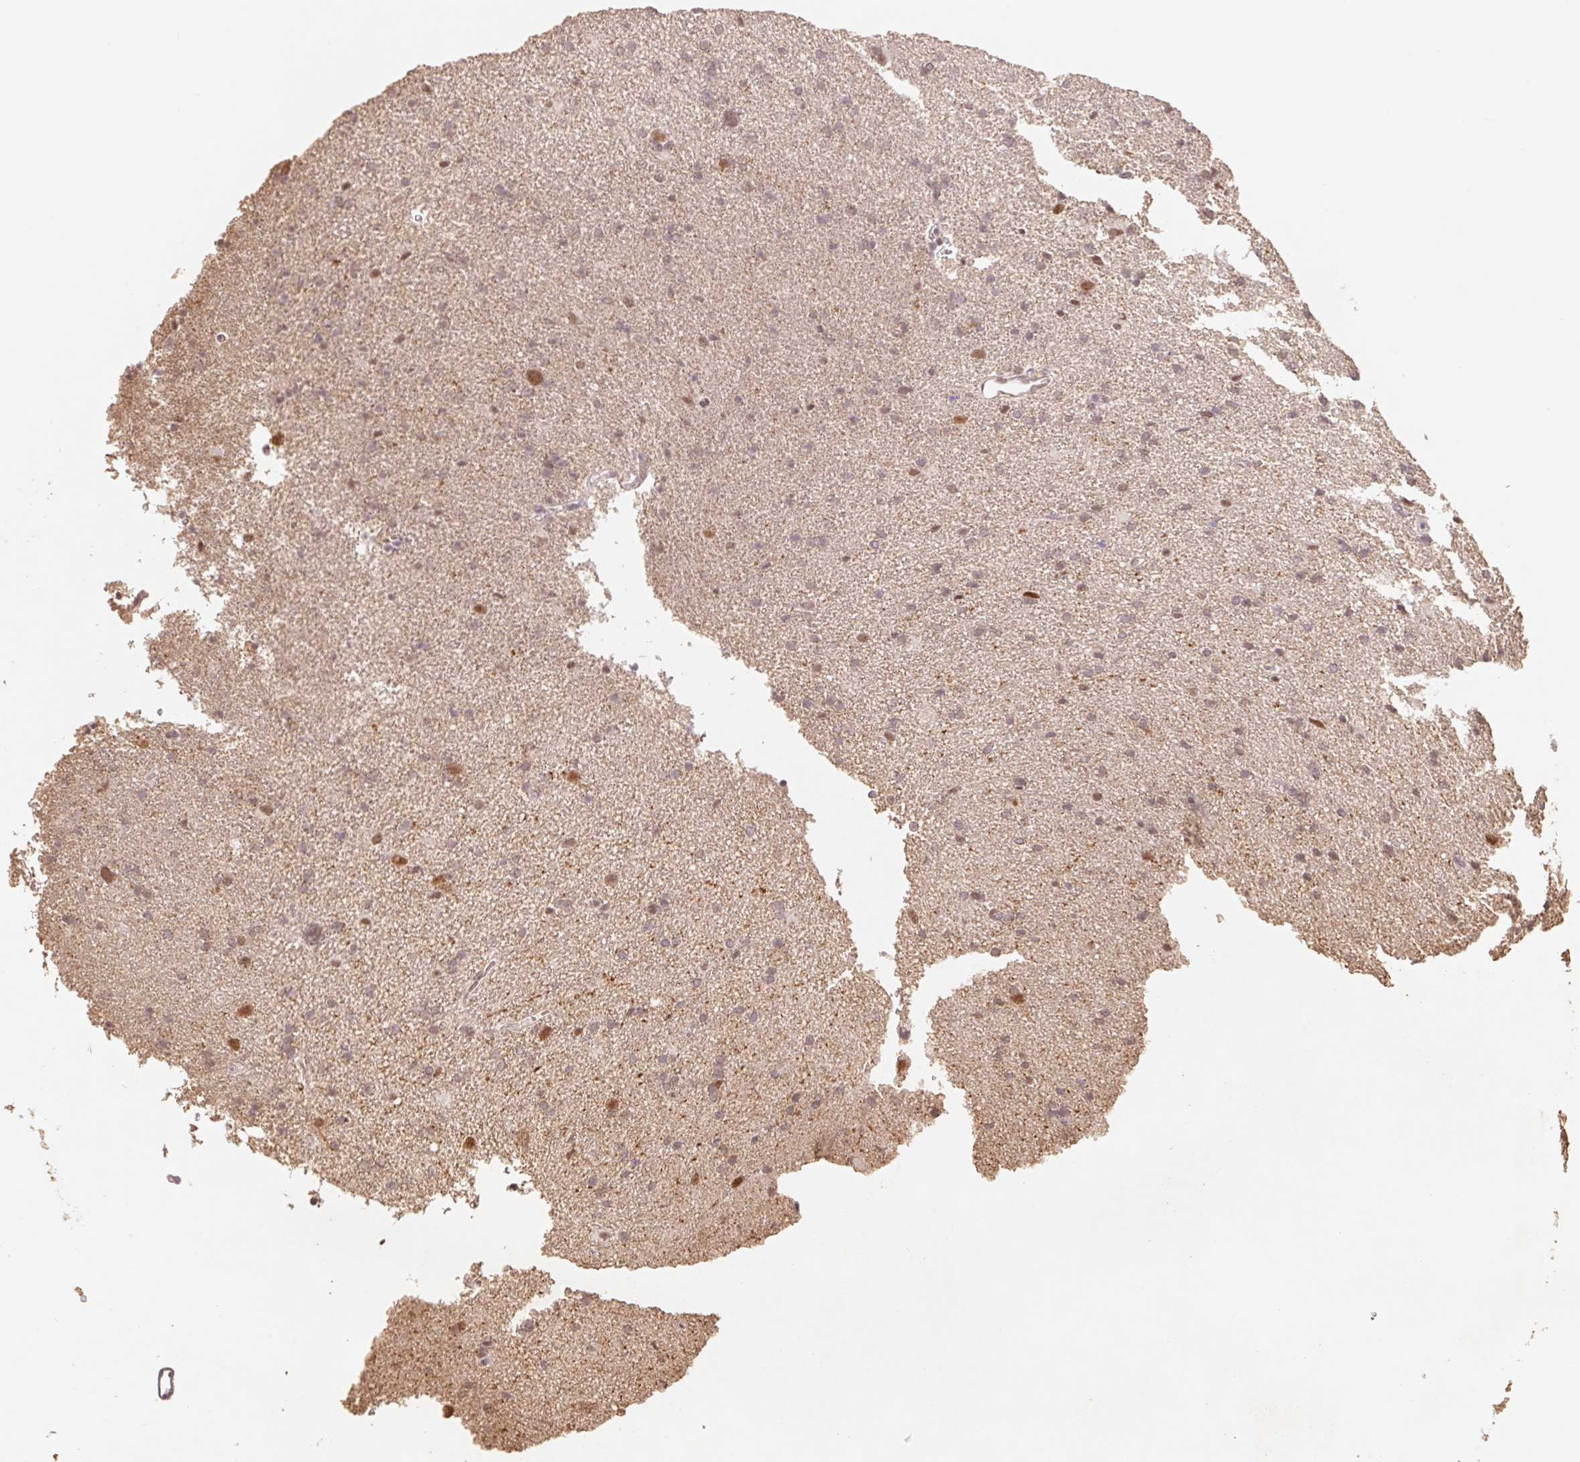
{"staining": {"intensity": "weak", "quantity": ">75%", "location": "nuclear"}, "tissue": "glioma", "cell_type": "Tumor cells", "image_type": "cancer", "snomed": [{"axis": "morphology", "description": "Glioma, malignant, Low grade"}, {"axis": "topography", "description": "Brain"}], "caption": "Immunohistochemical staining of human glioma exhibits low levels of weak nuclear staining in about >75% of tumor cells. The staining is performed using DAB brown chromogen to label protein expression. The nuclei are counter-stained blue using hematoxylin.", "gene": "TRERF1", "patient": {"sex": "male", "age": 66}}